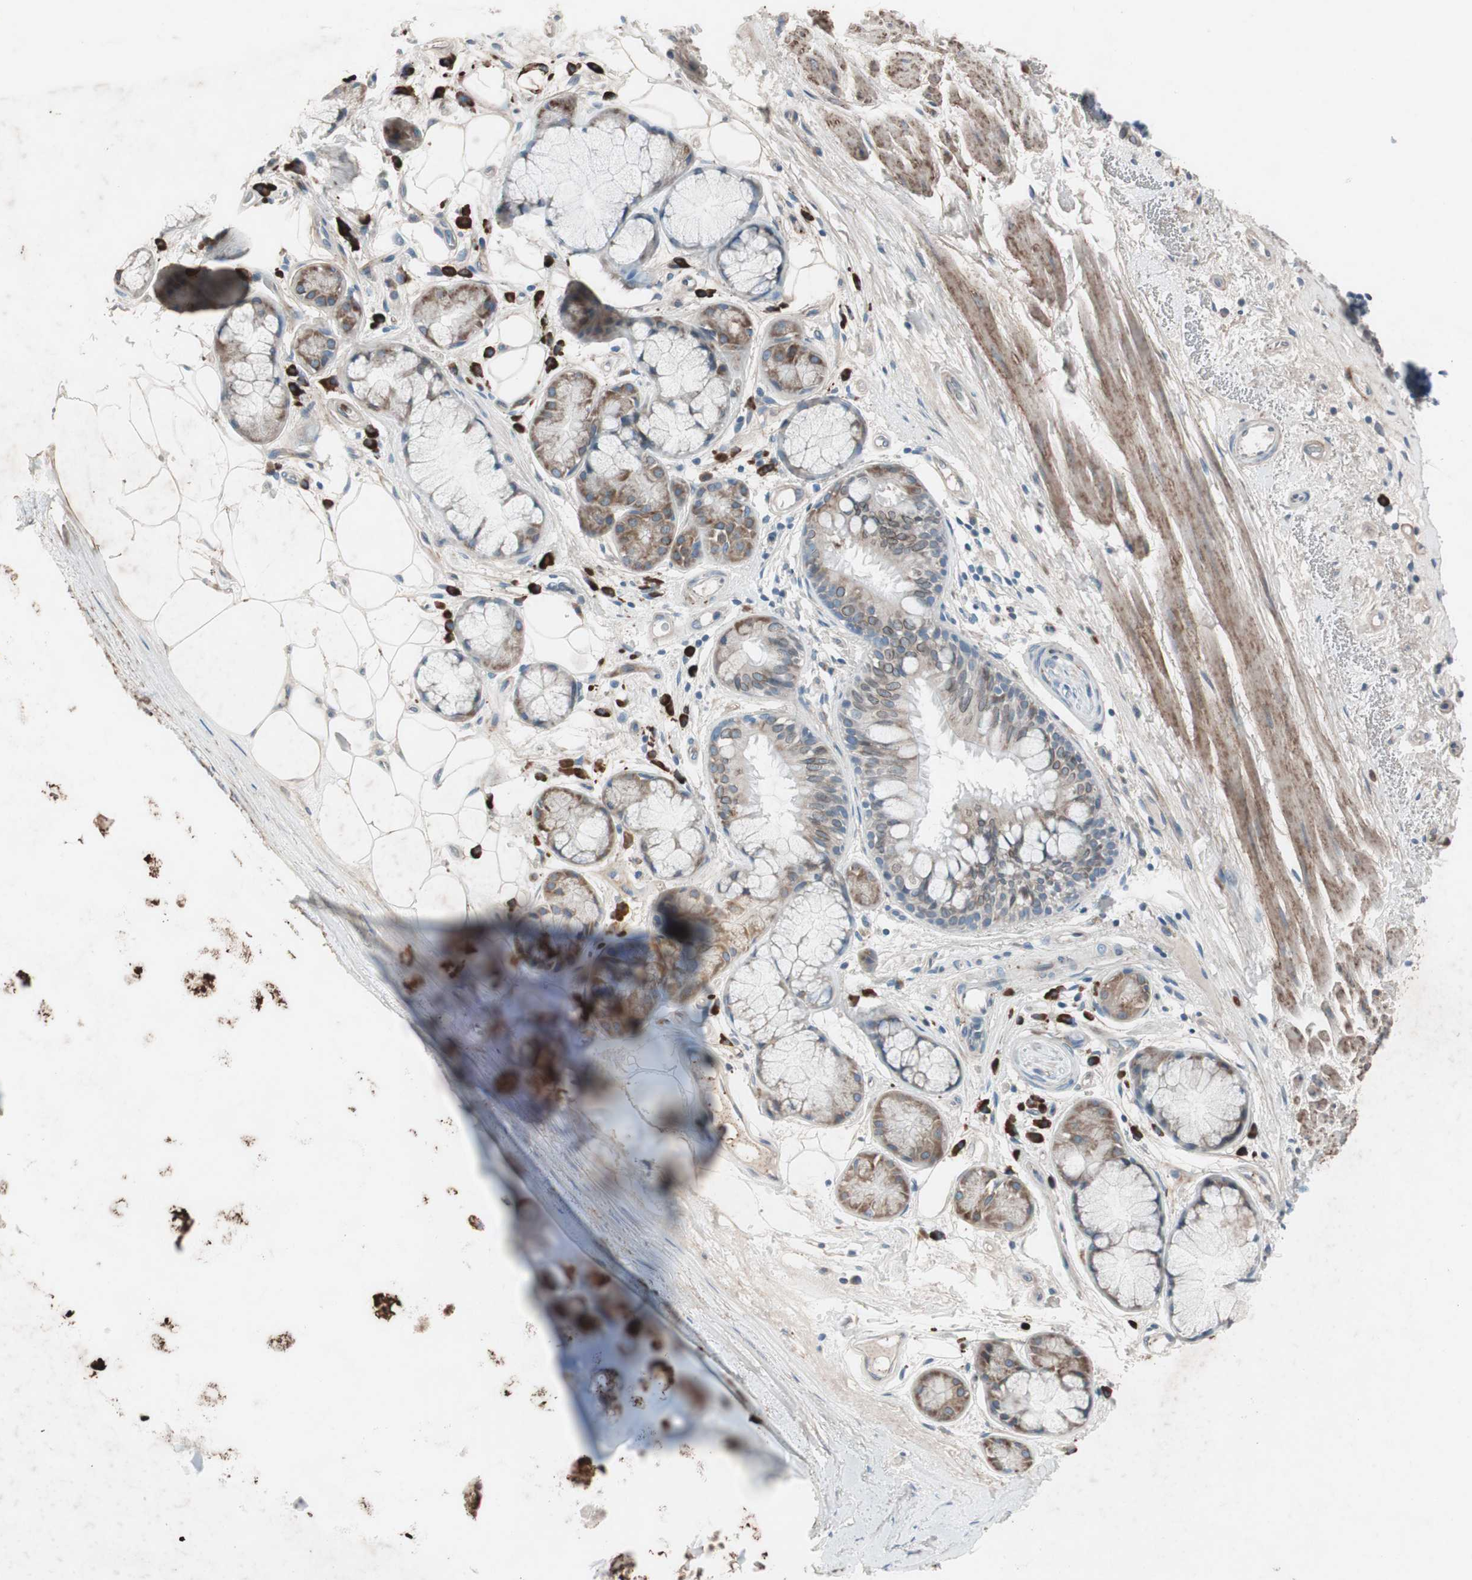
{"staining": {"intensity": "weak", "quantity": ">75%", "location": "cytoplasmic/membranous"}, "tissue": "bronchus", "cell_type": "Respiratory epithelial cells", "image_type": "normal", "snomed": [{"axis": "morphology", "description": "Normal tissue, NOS"}, {"axis": "topography", "description": "Bronchus"}], "caption": "Human bronchus stained for a protein (brown) reveals weak cytoplasmic/membranous positive staining in approximately >75% of respiratory epithelial cells.", "gene": "GRB7", "patient": {"sex": "male", "age": 66}}